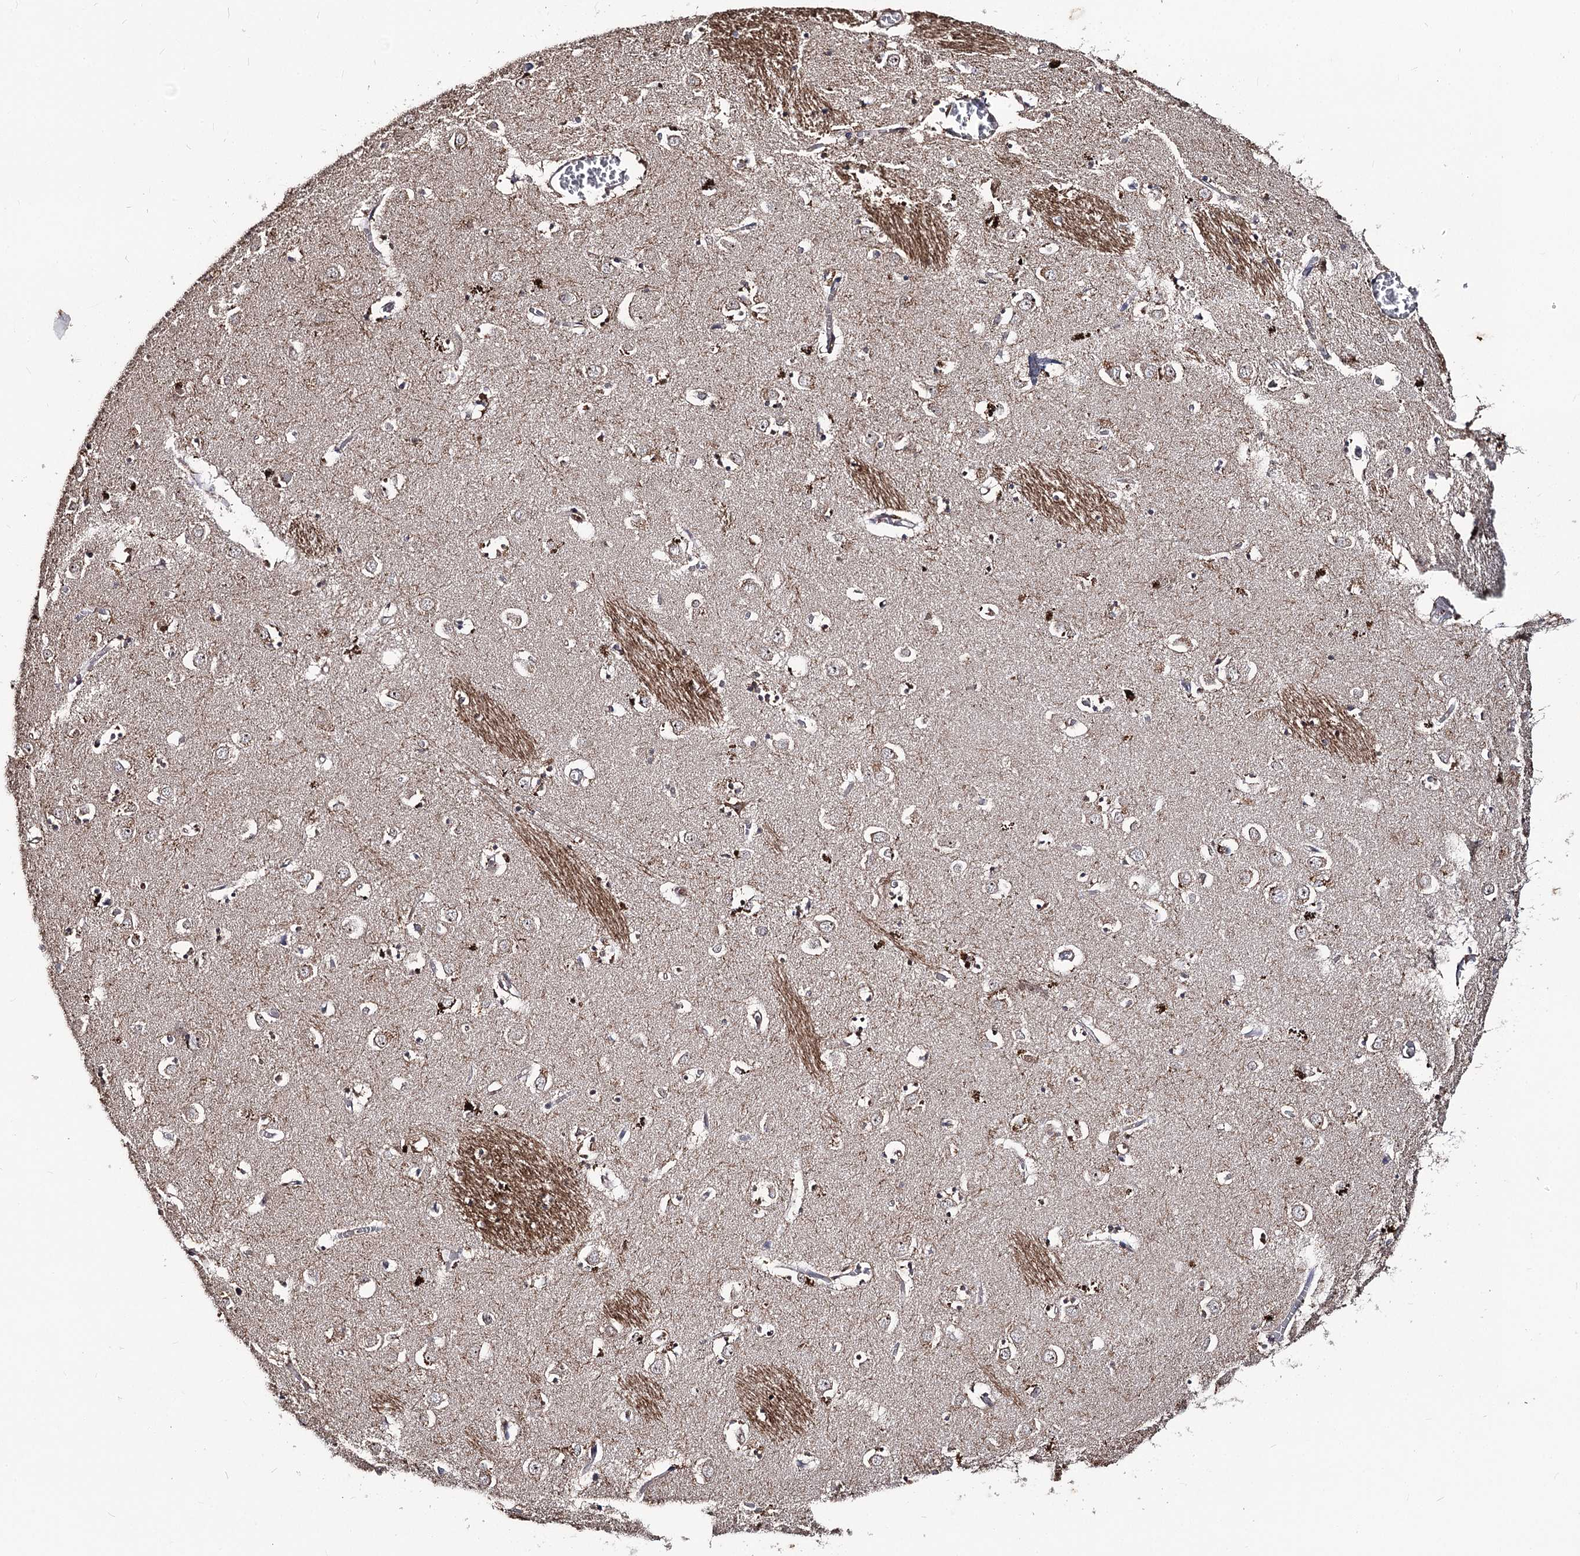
{"staining": {"intensity": "weak", "quantity": "<25%", "location": "cytoplasmic/membranous"}, "tissue": "caudate", "cell_type": "Glial cells", "image_type": "normal", "snomed": [{"axis": "morphology", "description": "Normal tissue, NOS"}, {"axis": "topography", "description": "Lateral ventricle wall"}], "caption": "Immunohistochemical staining of unremarkable caudate displays no significant expression in glial cells.", "gene": "FAM53B", "patient": {"sex": "male", "age": 70}}